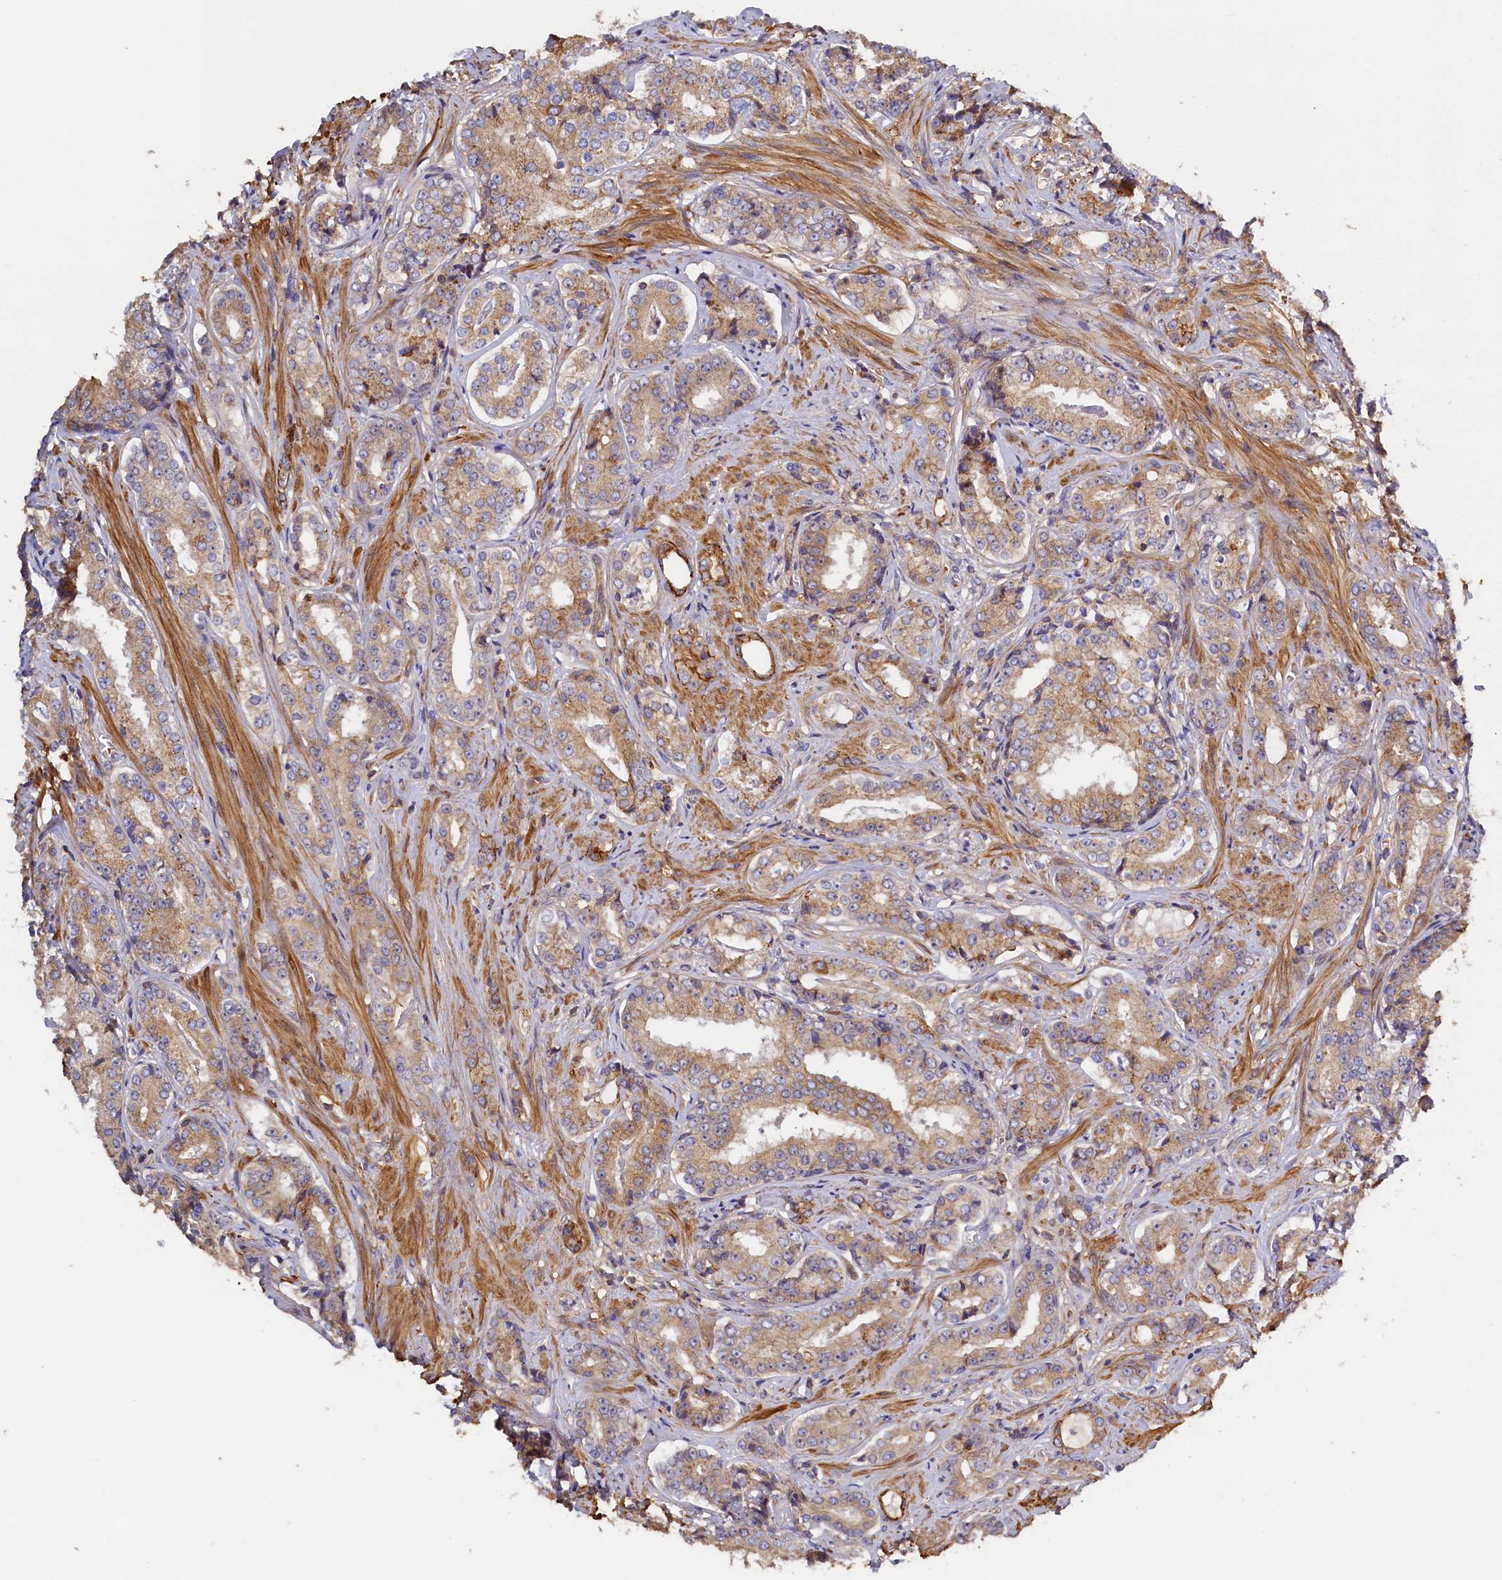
{"staining": {"intensity": "weak", "quantity": ">75%", "location": "cytoplasmic/membranous"}, "tissue": "prostate cancer", "cell_type": "Tumor cells", "image_type": "cancer", "snomed": [{"axis": "morphology", "description": "Adenocarcinoma, High grade"}, {"axis": "topography", "description": "Prostate"}], "caption": "Immunohistochemical staining of human prostate cancer exhibits low levels of weak cytoplasmic/membranous protein staining in approximately >75% of tumor cells.", "gene": "DUOXA1", "patient": {"sex": "male", "age": 58}}